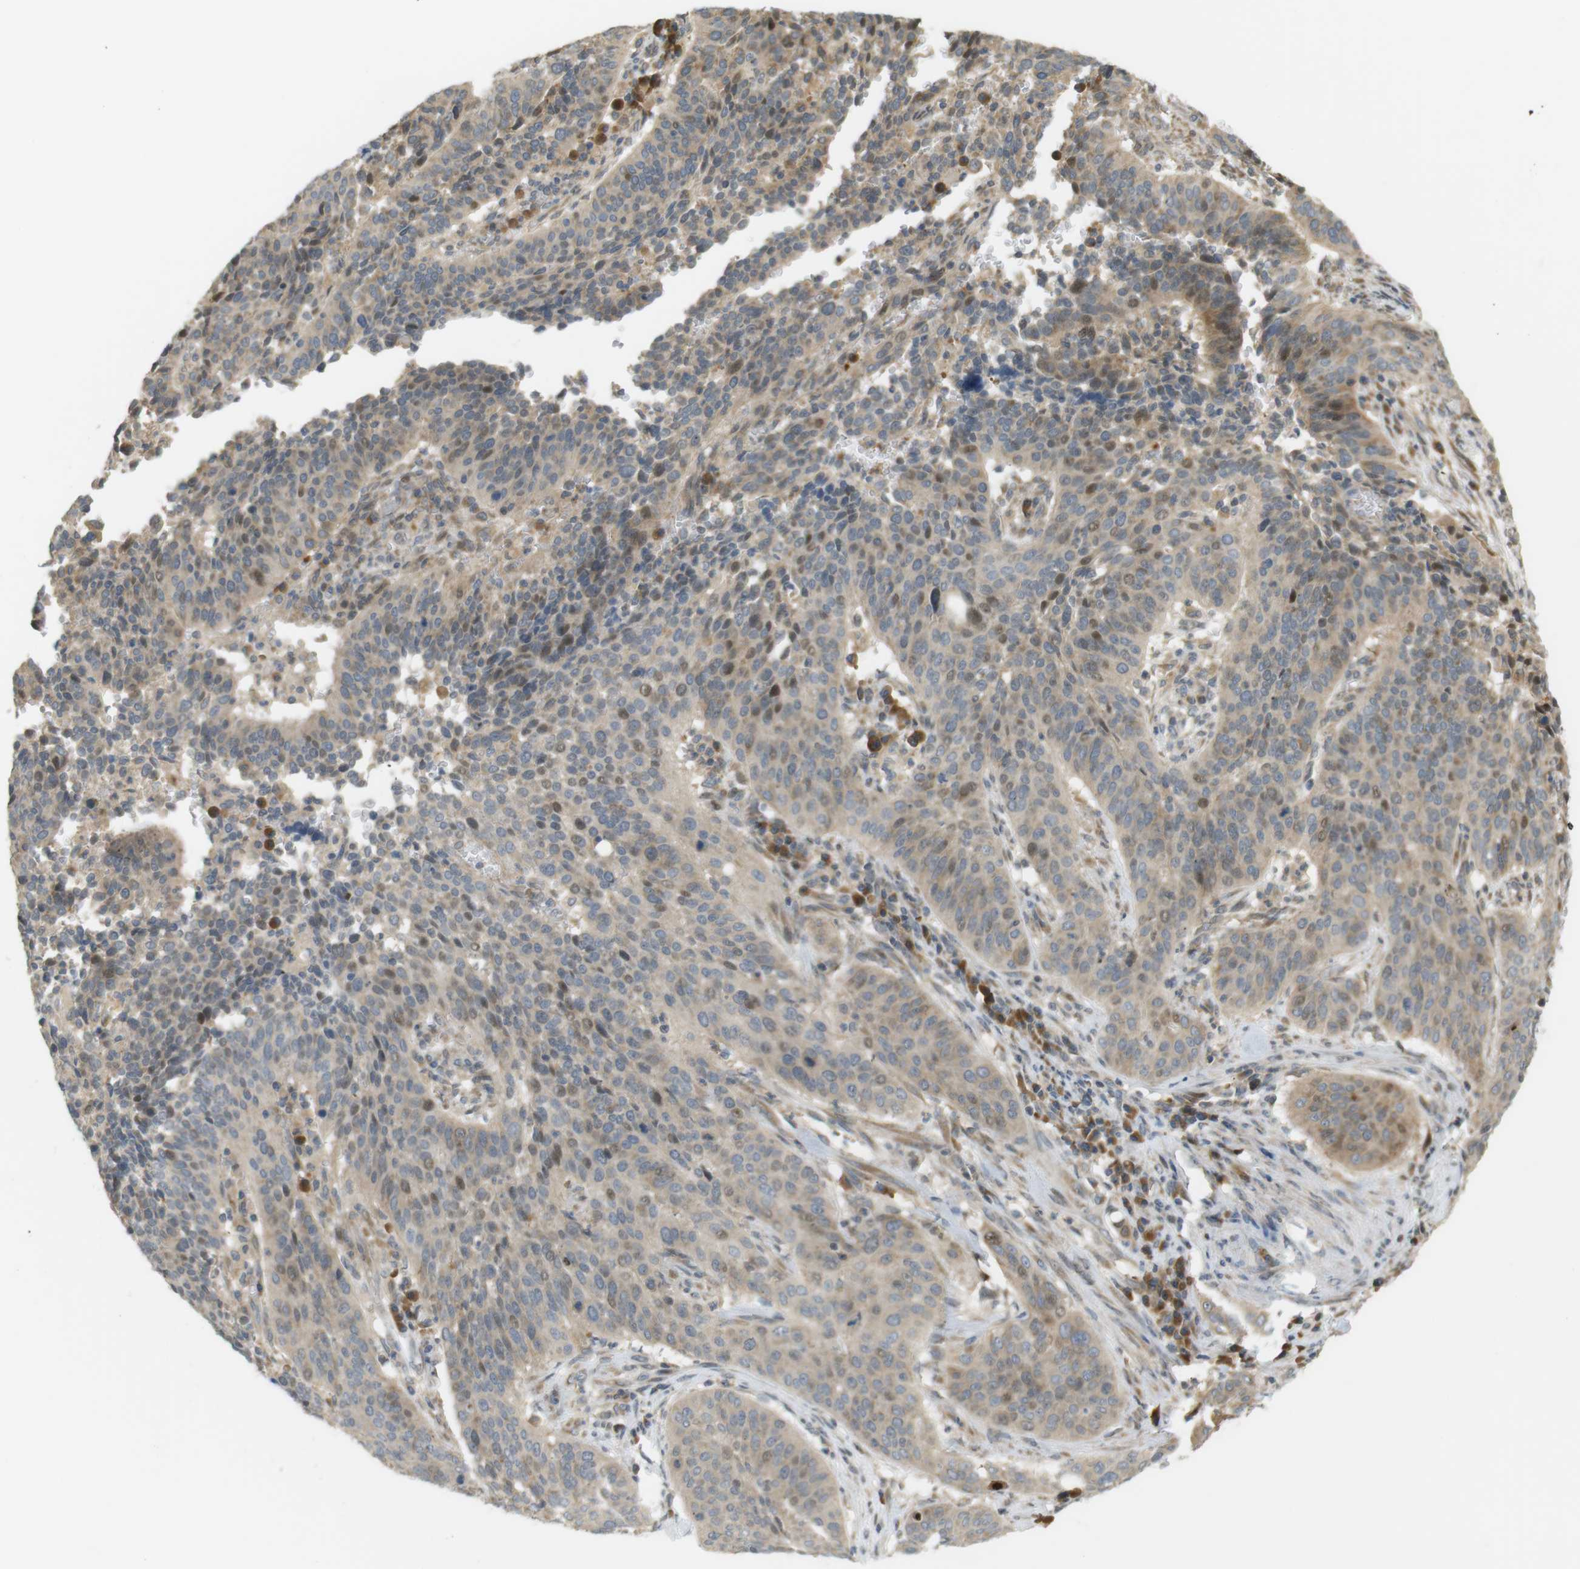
{"staining": {"intensity": "weak", "quantity": ">75%", "location": "cytoplasmic/membranous"}, "tissue": "cervical cancer", "cell_type": "Tumor cells", "image_type": "cancer", "snomed": [{"axis": "morphology", "description": "Normal tissue, NOS"}, {"axis": "morphology", "description": "Squamous cell carcinoma, NOS"}, {"axis": "topography", "description": "Cervix"}], "caption": "This histopathology image displays IHC staining of squamous cell carcinoma (cervical), with low weak cytoplasmic/membranous expression in about >75% of tumor cells.", "gene": "CLRN3", "patient": {"sex": "female", "age": 39}}